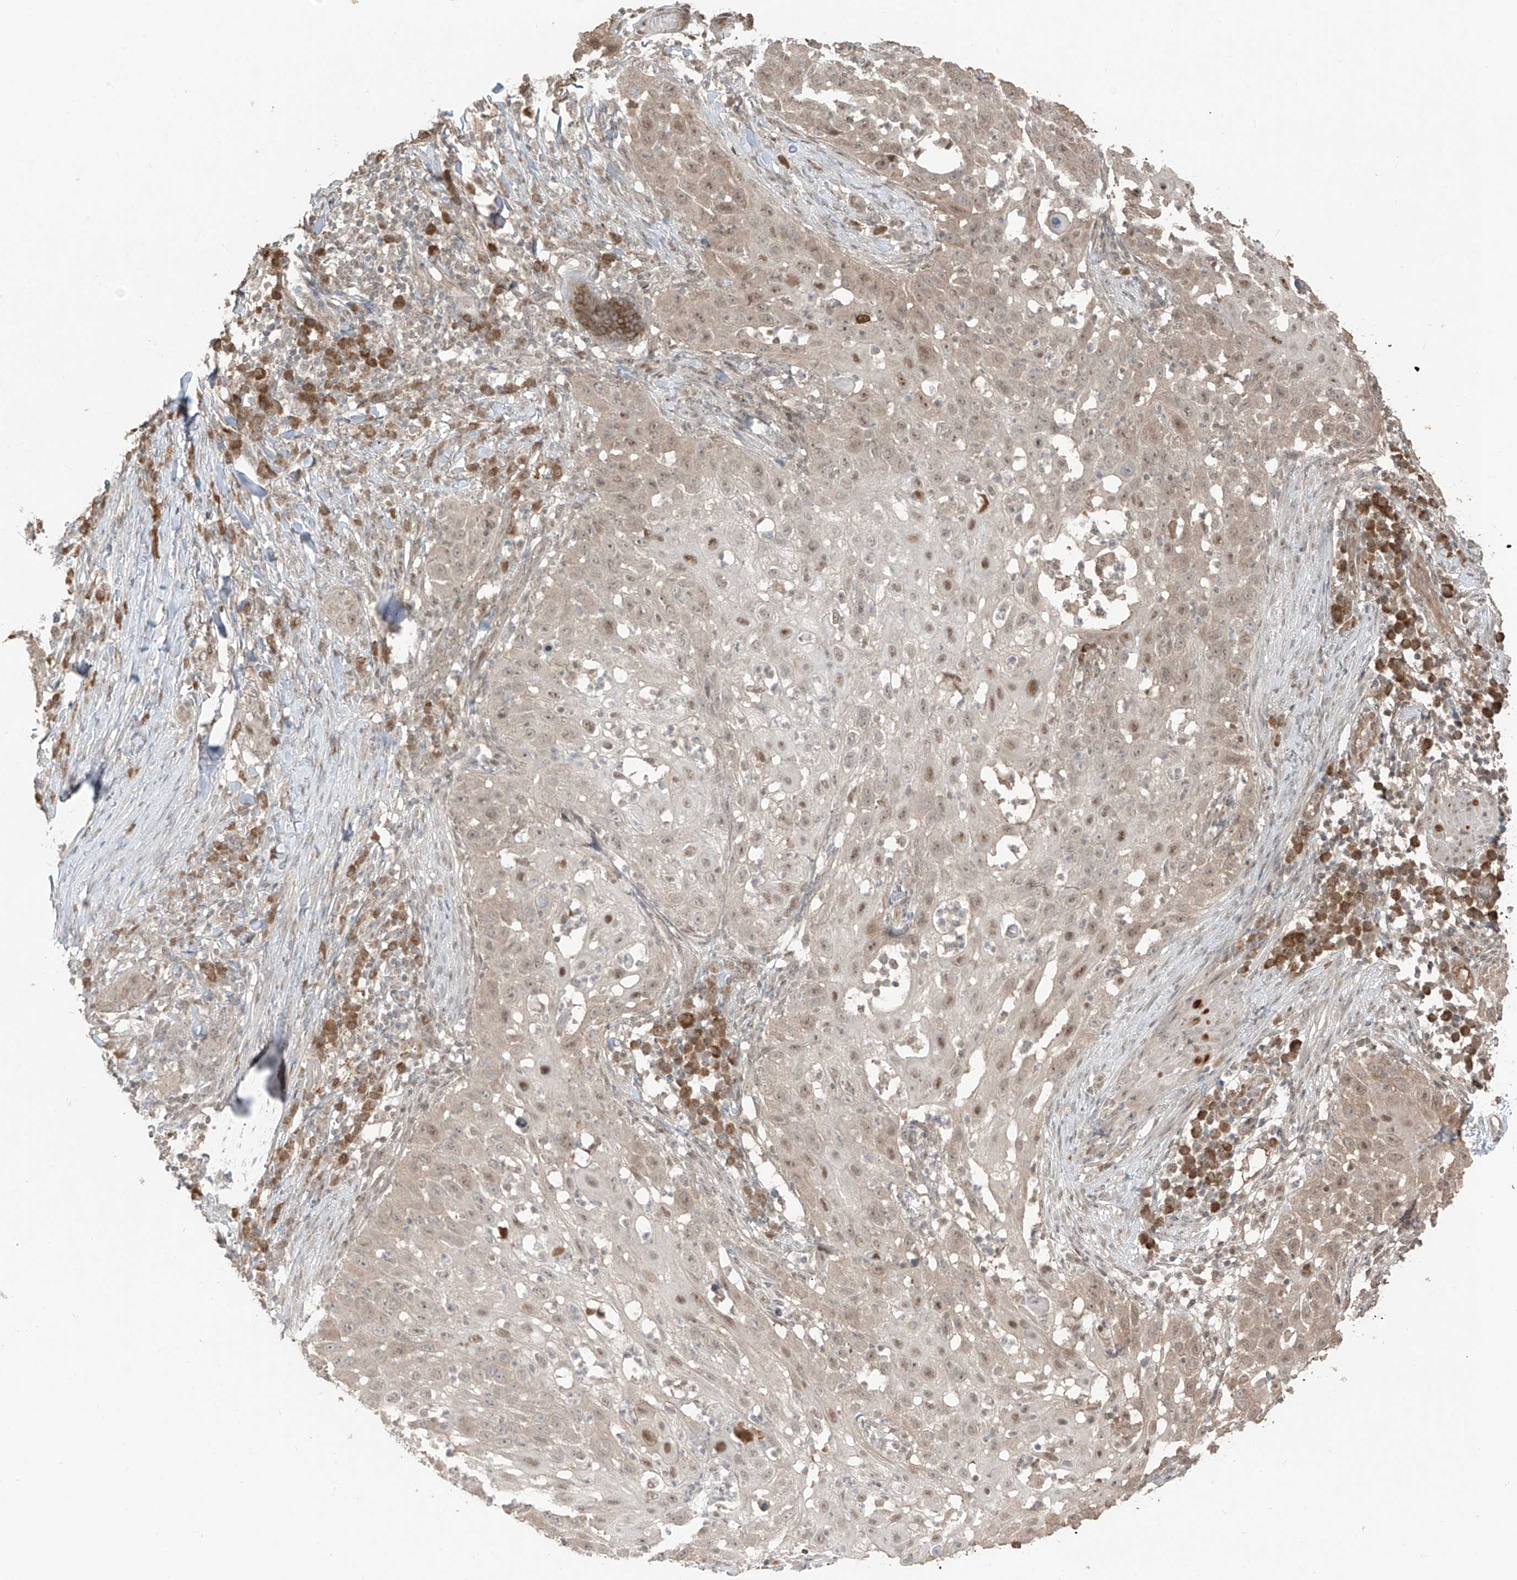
{"staining": {"intensity": "moderate", "quantity": "<25%", "location": "nuclear"}, "tissue": "skin cancer", "cell_type": "Tumor cells", "image_type": "cancer", "snomed": [{"axis": "morphology", "description": "Squamous cell carcinoma, NOS"}, {"axis": "topography", "description": "Skin"}], "caption": "The immunohistochemical stain shows moderate nuclear staining in tumor cells of skin squamous cell carcinoma tissue. Immunohistochemistry (ihc) stains the protein of interest in brown and the nuclei are stained blue.", "gene": "COLGALT2", "patient": {"sex": "female", "age": 44}}